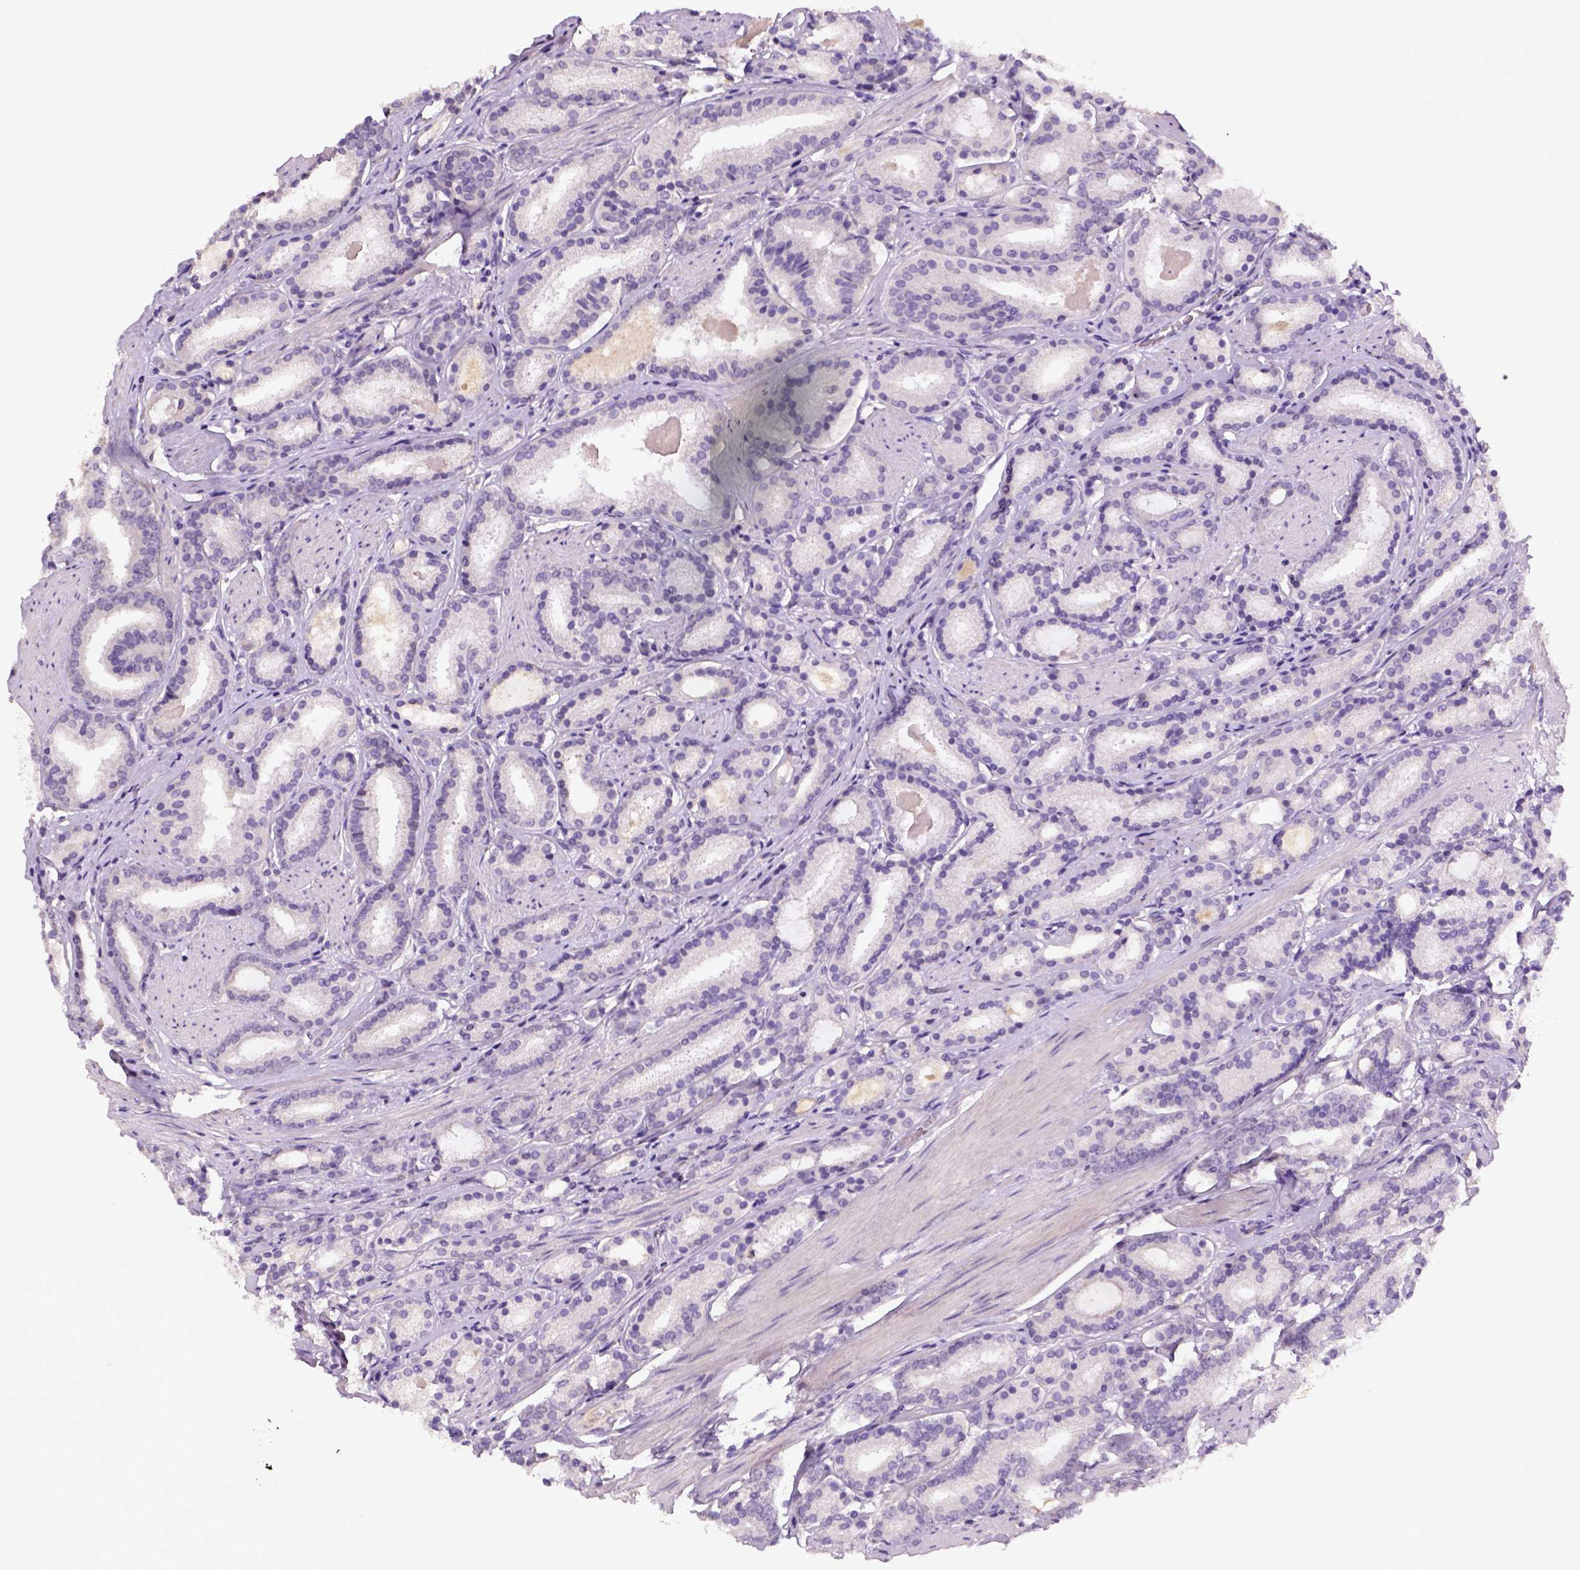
{"staining": {"intensity": "negative", "quantity": "none", "location": "none"}, "tissue": "prostate cancer", "cell_type": "Tumor cells", "image_type": "cancer", "snomed": [{"axis": "morphology", "description": "Adenocarcinoma, High grade"}, {"axis": "topography", "description": "Prostate"}], "caption": "Prostate cancer (adenocarcinoma (high-grade)) was stained to show a protein in brown. There is no significant staining in tumor cells.", "gene": "NLGN2", "patient": {"sex": "male", "age": 63}}